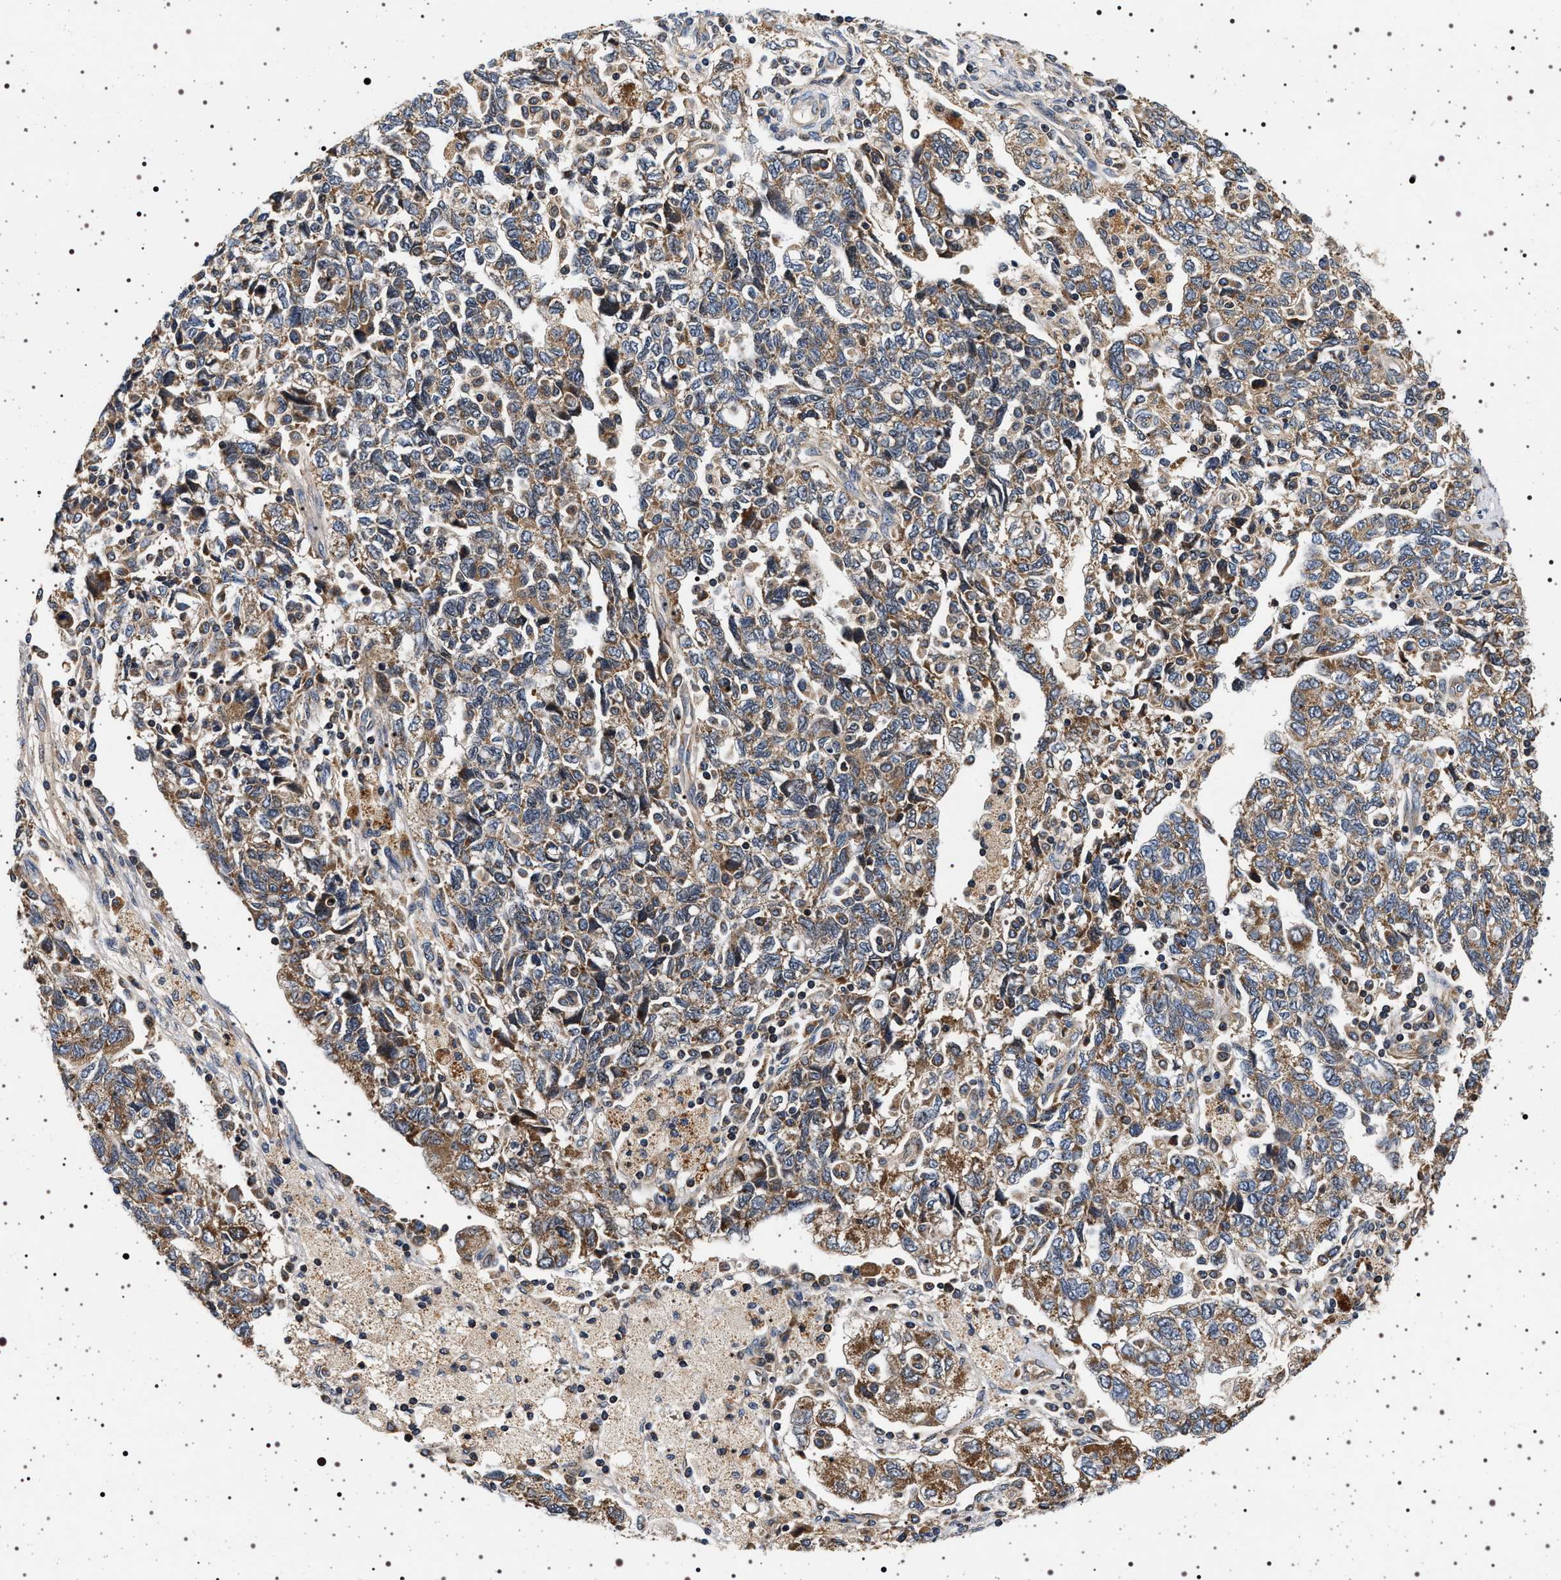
{"staining": {"intensity": "moderate", "quantity": ">75%", "location": "cytoplasmic/membranous"}, "tissue": "ovarian cancer", "cell_type": "Tumor cells", "image_type": "cancer", "snomed": [{"axis": "morphology", "description": "Carcinoma, NOS"}, {"axis": "morphology", "description": "Cystadenocarcinoma, serous, NOS"}, {"axis": "topography", "description": "Ovary"}], "caption": "Protein staining of ovarian cancer tissue displays moderate cytoplasmic/membranous expression in approximately >75% of tumor cells.", "gene": "DCBLD2", "patient": {"sex": "female", "age": 69}}